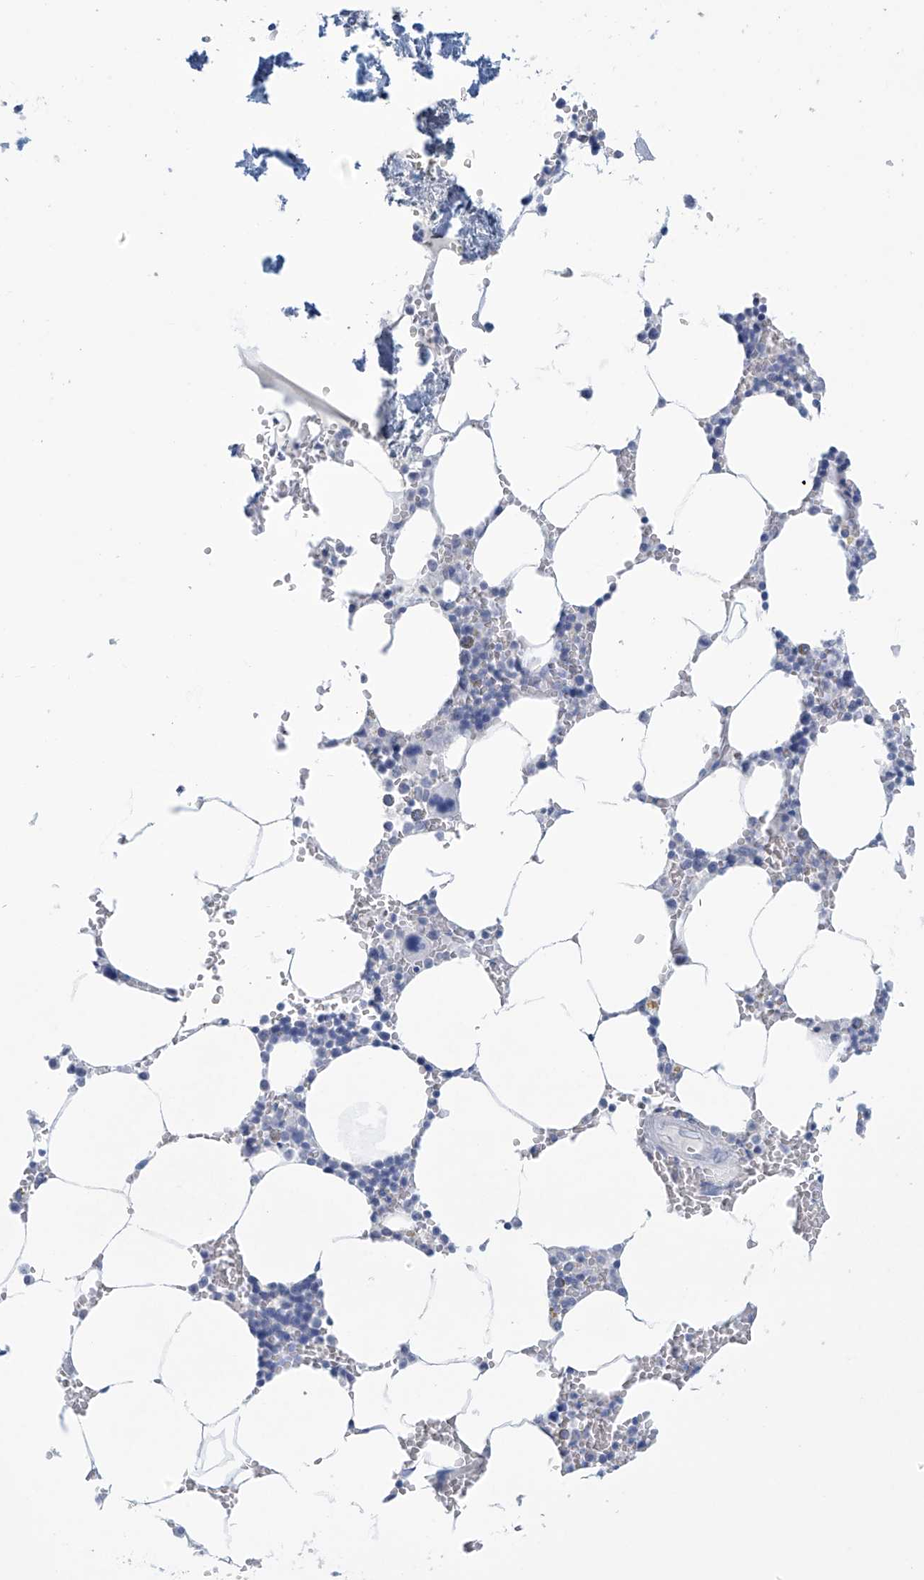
{"staining": {"intensity": "negative", "quantity": "none", "location": "none"}, "tissue": "bone marrow", "cell_type": "Hematopoietic cells", "image_type": "normal", "snomed": [{"axis": "morphology", "description": "Normal tissue, NOS"}, {"axis": "topography", "description": "Bone marrow"}], "caption": "This histopathology image is of unremarkable bone marrow stained with IHC to label a protein in brown with the nuclei are counter-stained blue. There is no staining in hematopoietic cells. (DAB (3,3'-diaminobenzidine) IHC with hematoxylin counter stain).", "gene": "DSP", "patient": {"sex": "male", "age": 70}}